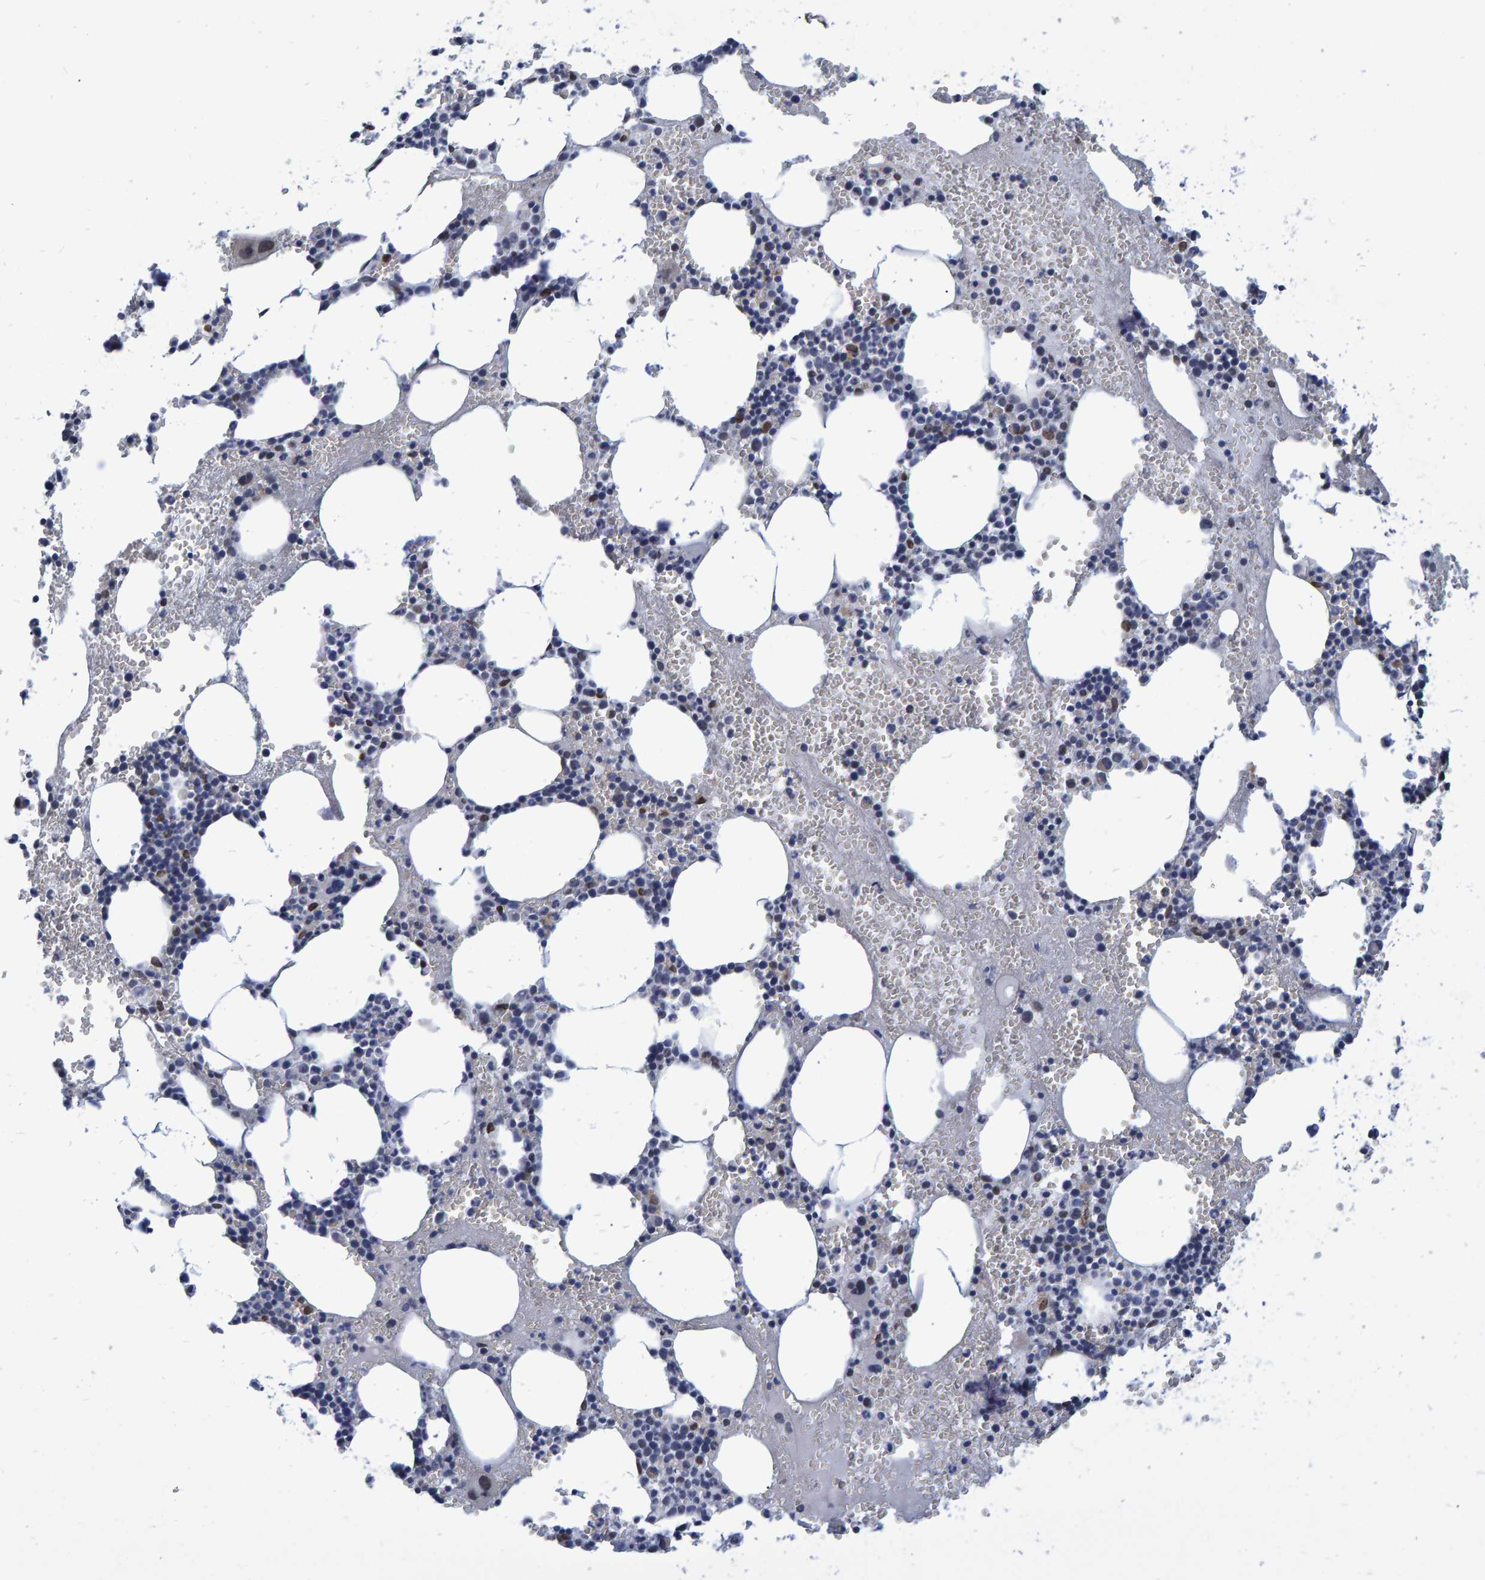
{"staining": {"intensity": "moderate", "quantity": "<25%", "location": "nuclear"}, "tissue": "bone marrow", "cell_type": "Hematopoietic cells", "image_type": "normal", "snomed": [{"axis": "morphology", "description": "Normal tissue, NOS"}, {"axis": "morphology", "description": "Inflammation, NOS"}, {"axis": "topography", "description": "Bone marrow"}], "caption": "Protein staining shows moderate nuclear expression in about <25% of hematopoietic cells in normal bone marrow. Nuclei are stained in blue.", "gene": "QKI", "patient": {"sex": "female", "age": 67}}